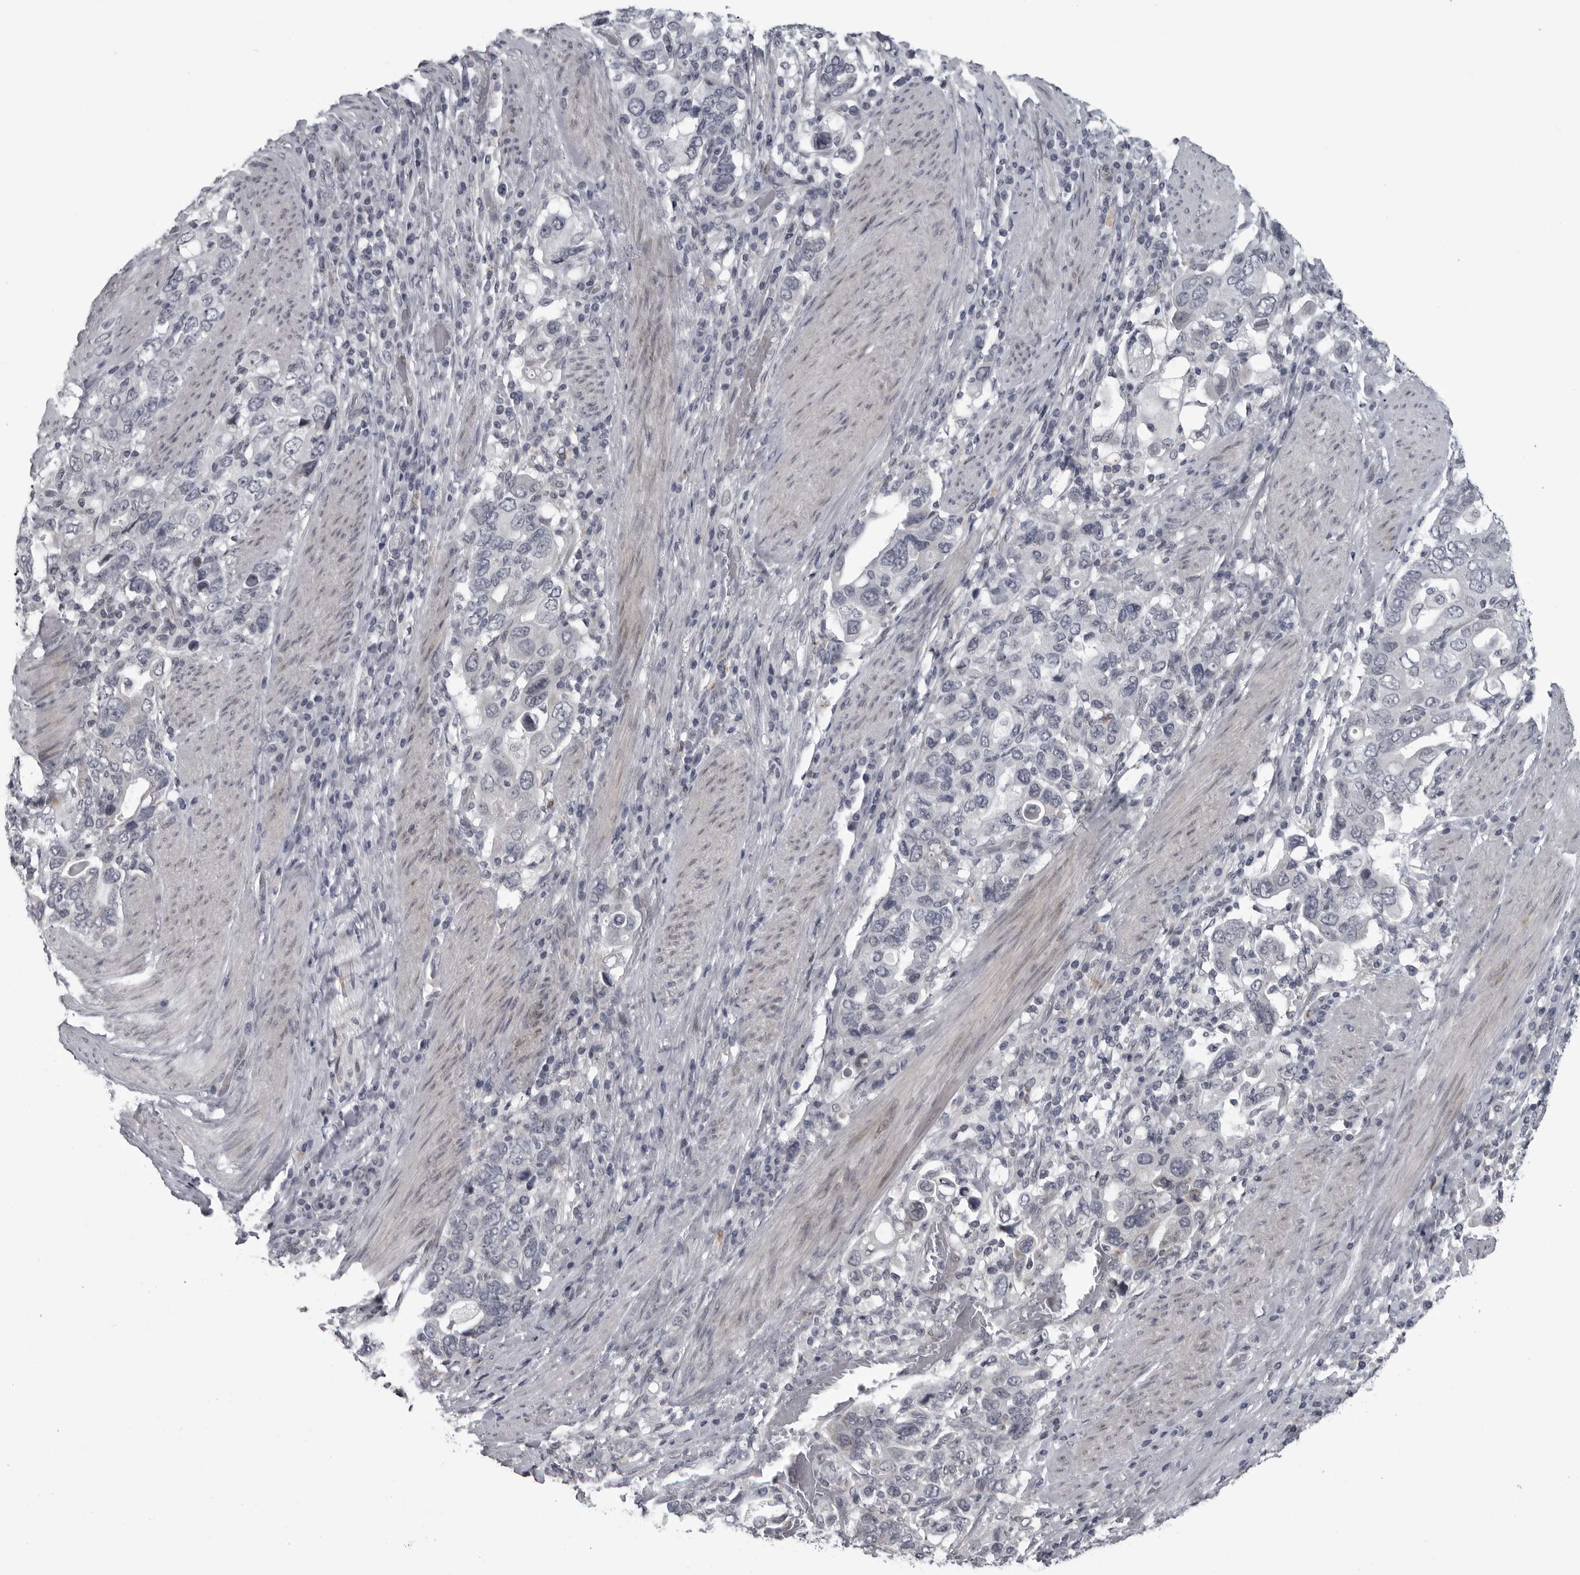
{"staining": {"intensity": "negative", "quantity": "none", "location": "none"}, "tissue": "stomach cancer", "cell_type": "Tumor cells", "image_type": "cancer", "snomed": [{"axis": "morphology", "description": "Adenocarcinoma, NOS"}, {"axis": "topography", "description": "Stomach, upper"}], "caption": "Stomach adenocarcinoma was stained to show a protein in brown. There is no significant positivity in tumor cells. (DAB immunohistochemistry (IHC) visualized using brightfield microscopy, high magnification).", "gene": "LYSMD1", "patient": {"sex": "male", "age": 62}}